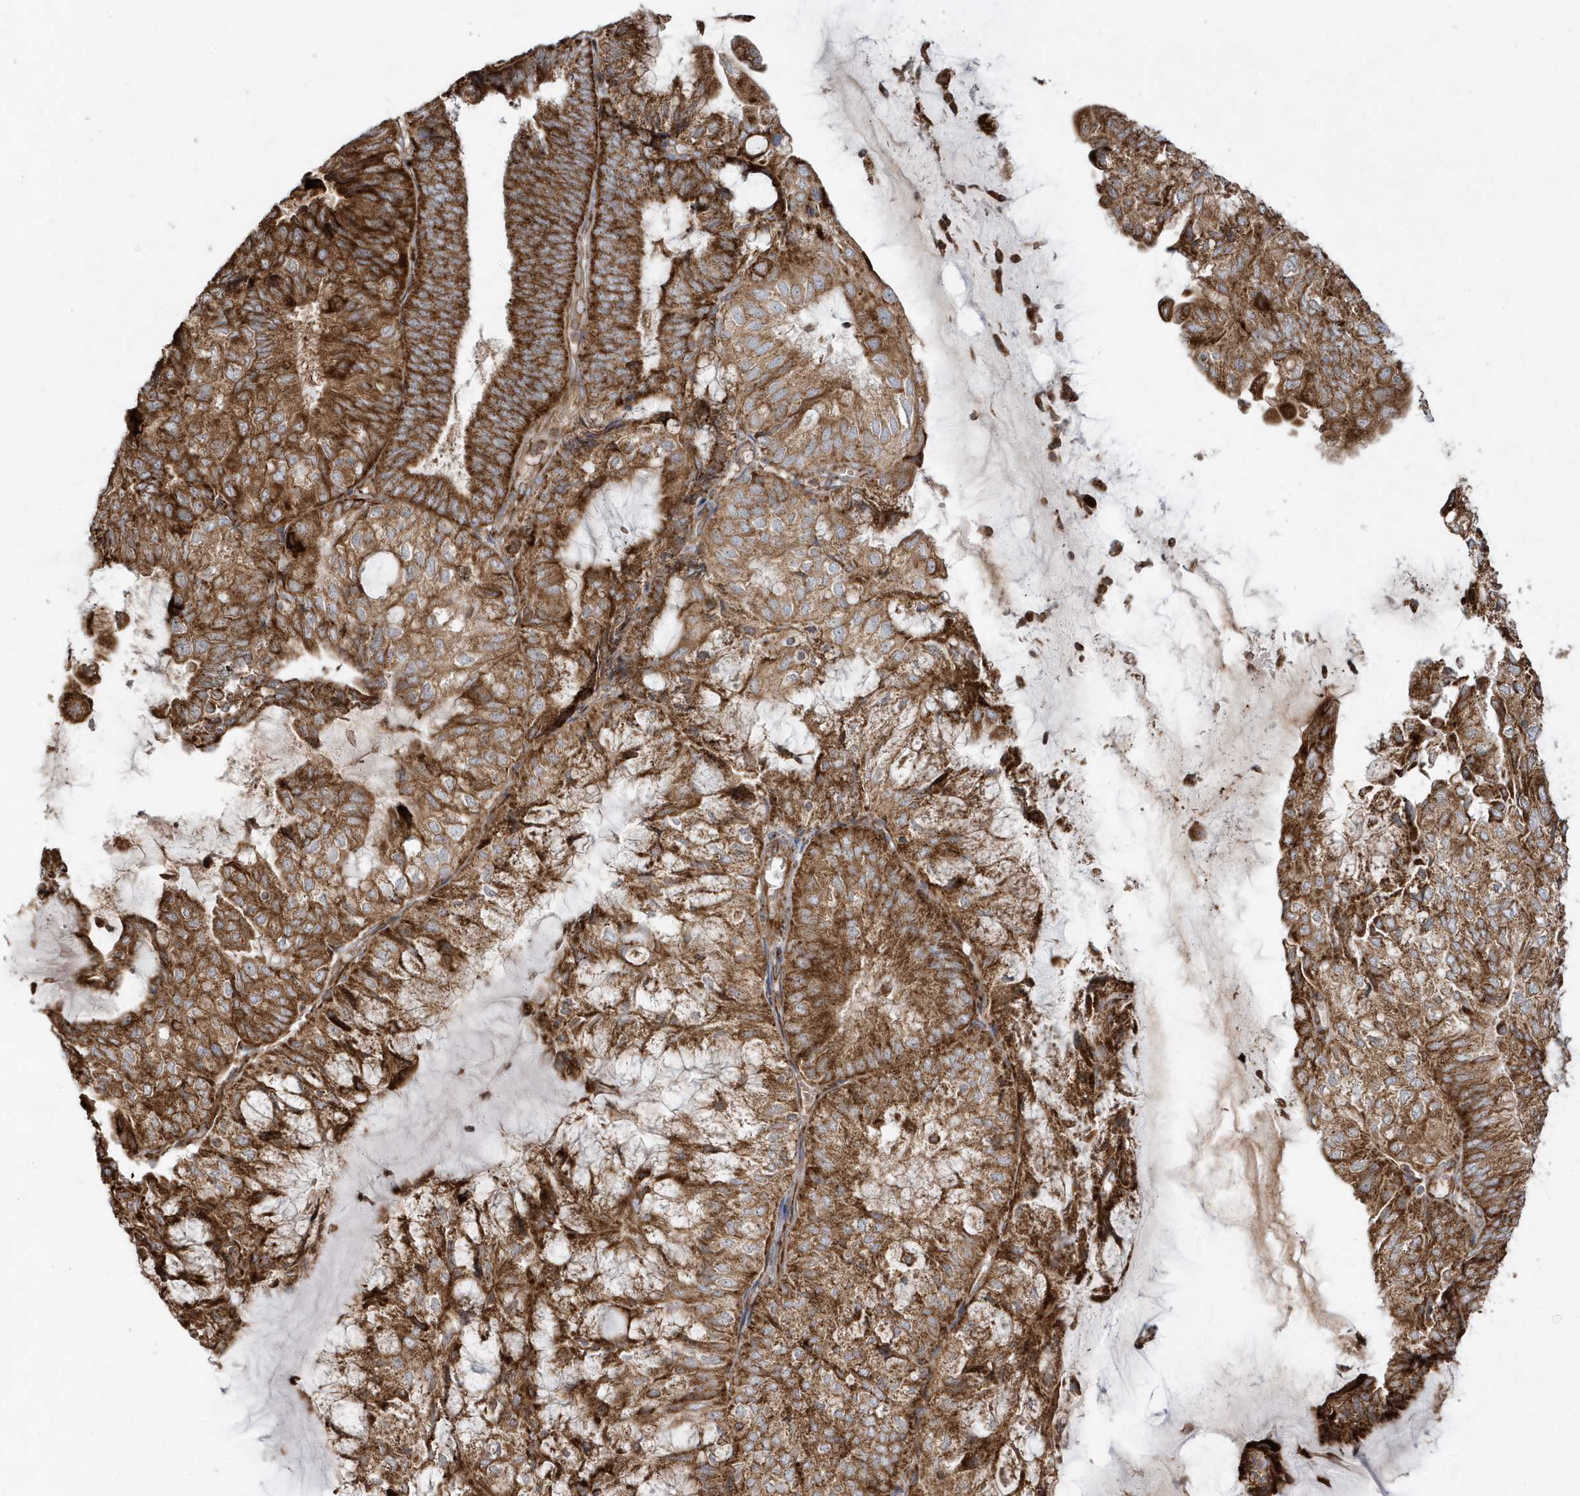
{"staining": {"intensity": "strong", "quantity": ">75%", "location": "cytoplasmic/membranous"}, "tissue": "endometrial cancer", "cell_type": "Tumor cells", "image_type": "cancer", "snomed": [{"axis": "morphology", "description": "Adenocarcinoma, NOS"}, {"axis": "topography", "description": "Endometrium"}], "caption": "Immunohistochemical staining of endometrial cancer (adenocarcinoma) displays high levels of strong cytoplasmic/membranous positivity in about >75% of tumor cells.", "gene": "SH3BP2", "patient": {"sex": "female", "age": 81}}